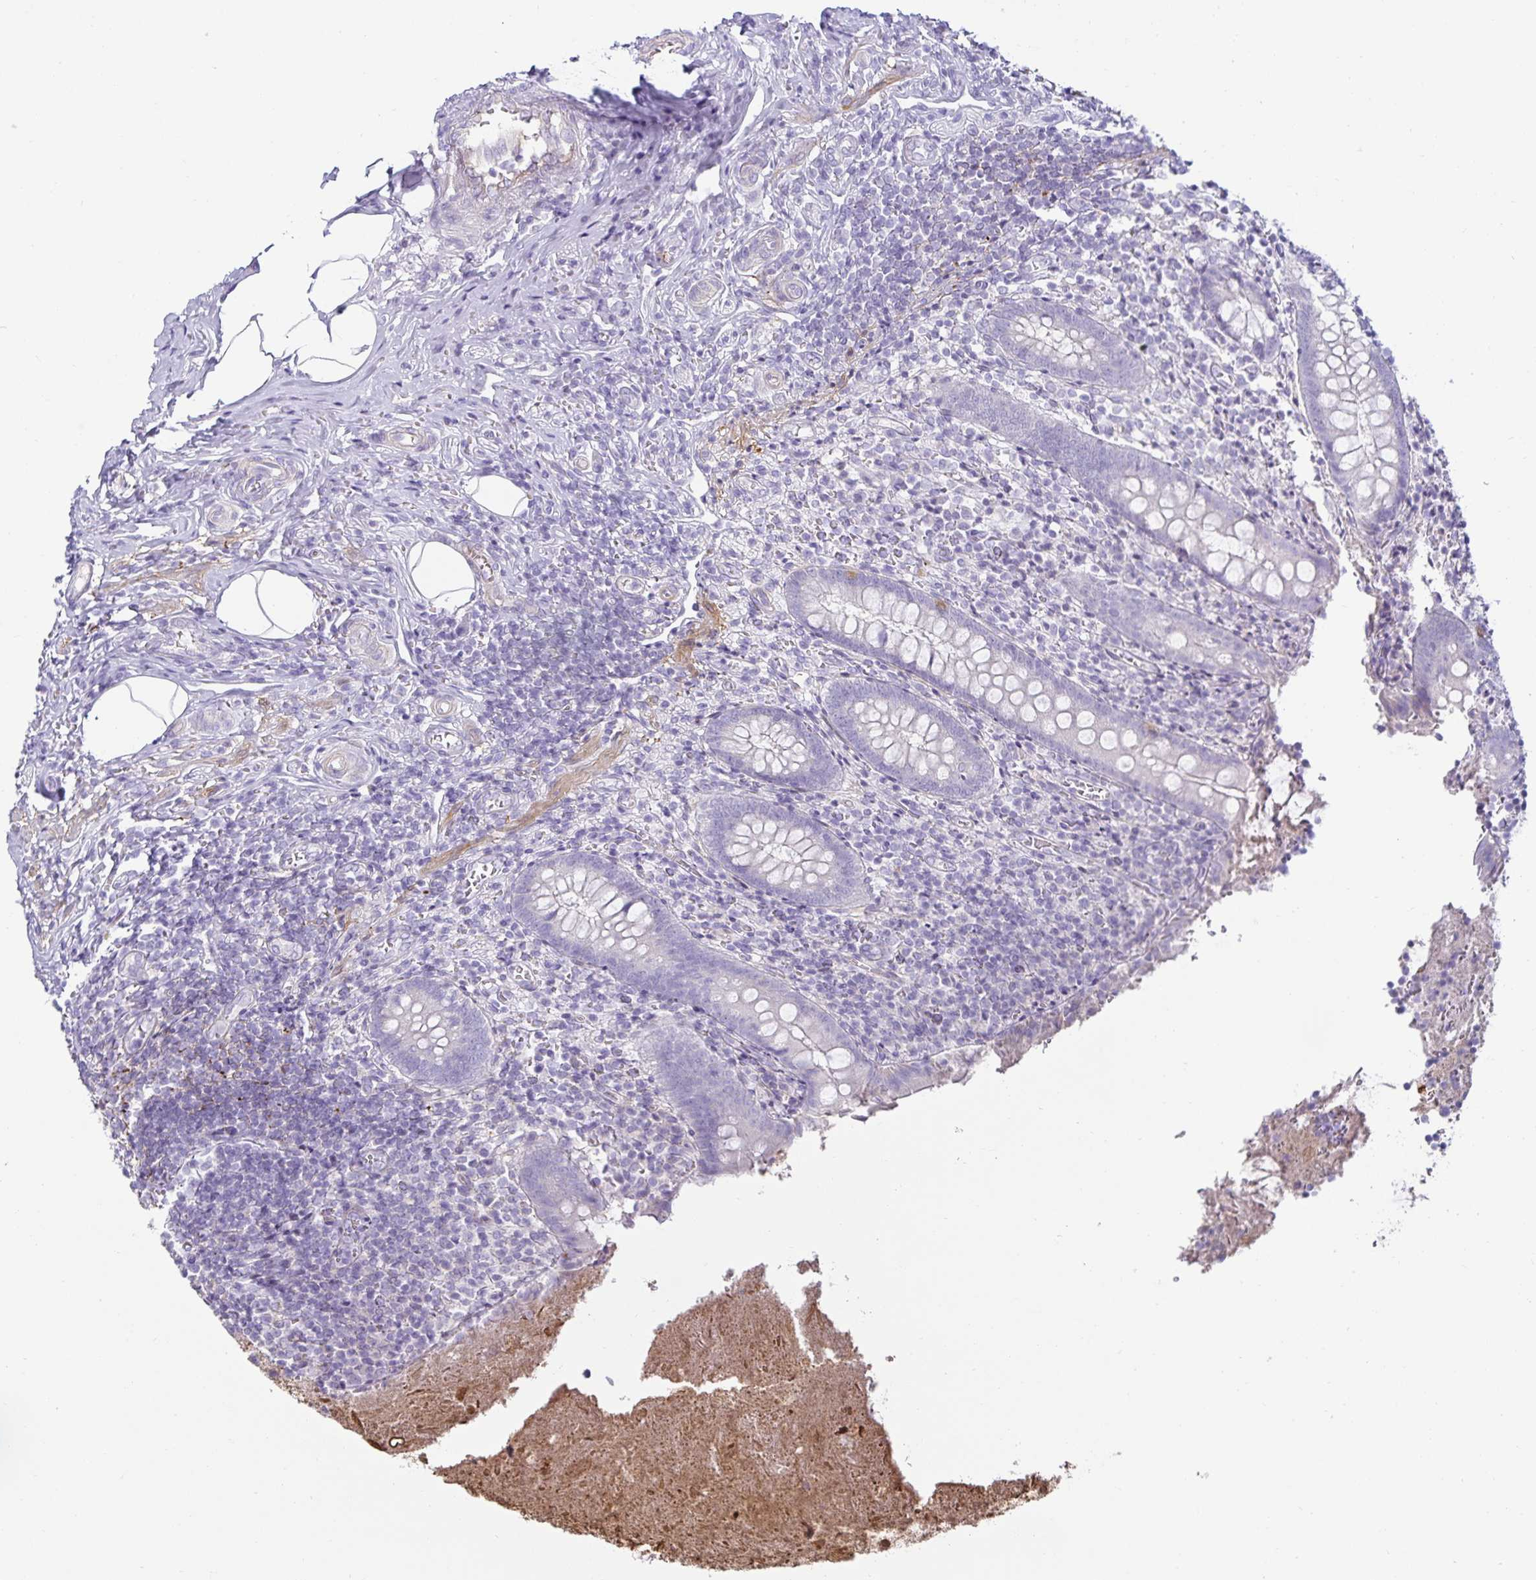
{"staining": {"intensity": "negative", "quantity": "none", "location": "none"}, "tissue": "appendix", "cell_type": "Glandular cells", "image_type": "normal", "snomed": [{"axis": "morphology", "description": "Normal tissue, NOS"}, {"axis": "topography", "description": "Appendix"}], "caption": "The immunohistochemistry (IHC) photomicrograph has no significant expression in glandular cells of appendix. (DAB (3,3'-diaminobenzidine) IHC, high magnification).", "gene": "SPAG4", "patient": {"sex": "female", "age": 17}}